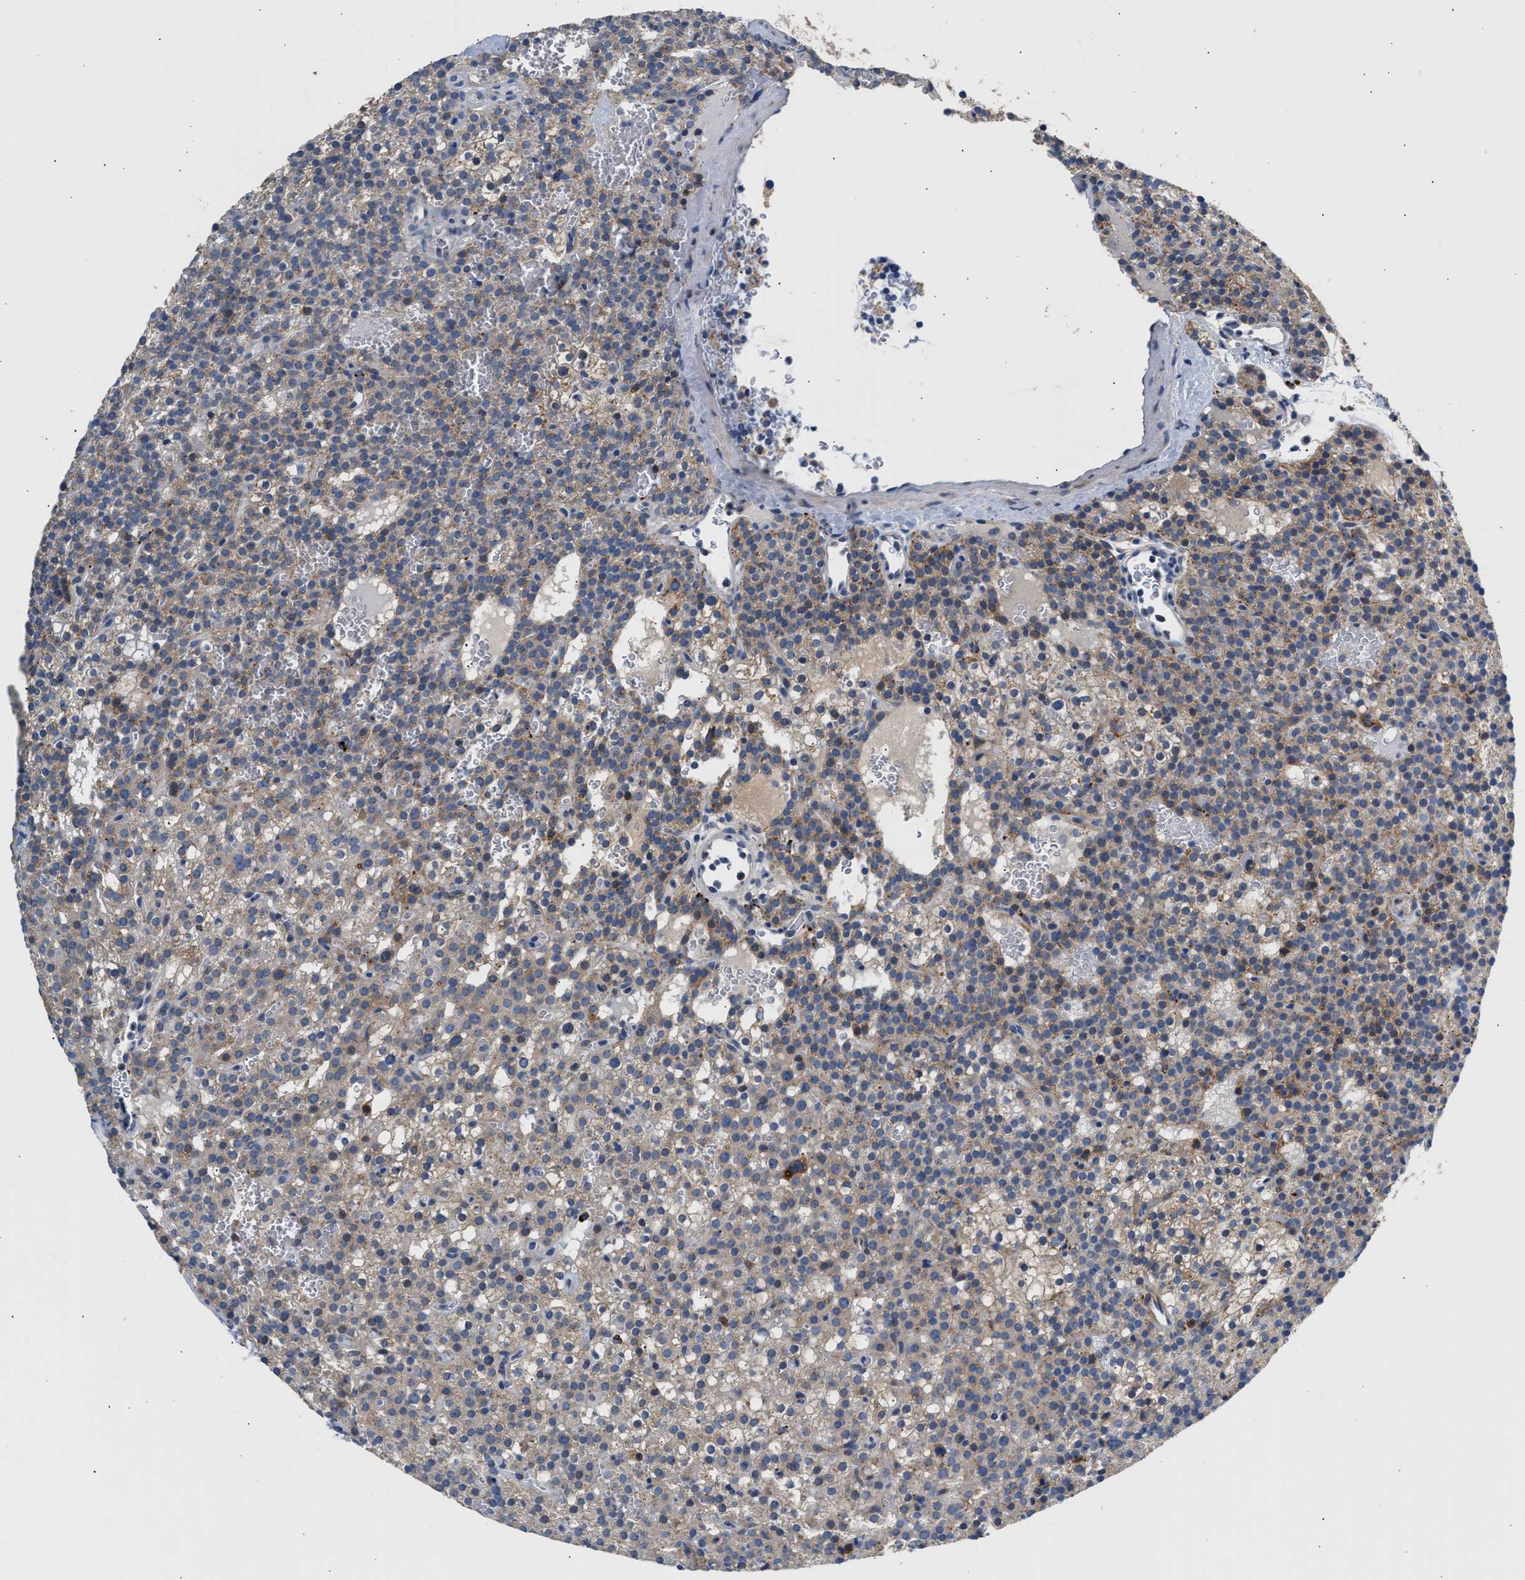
{"staining": {"intensity": "weak", "quantity": "25%-75%", "location": "cytoplasmic/membranous"}, "tissue": "parathyroid gland", "cell_type": "Glandular cells", "image_type": "normal", "snomed": [{"axis": "morphology", "description": "Normal tissue, NOS"}, {"axis": "morphology", "description": "Adenoma, NOS"}, {"axis": "topography", "description": "Parathyroid gland"}], "caption": "Parathyroid gland stained for a protein exhibits weak cytoplasmic/membranous positivity in glandular cells. (IHC, brightfield microscopy, high magnification).", "gene": "AMZ1", "patient": {"sex": "female", "age": 74}}